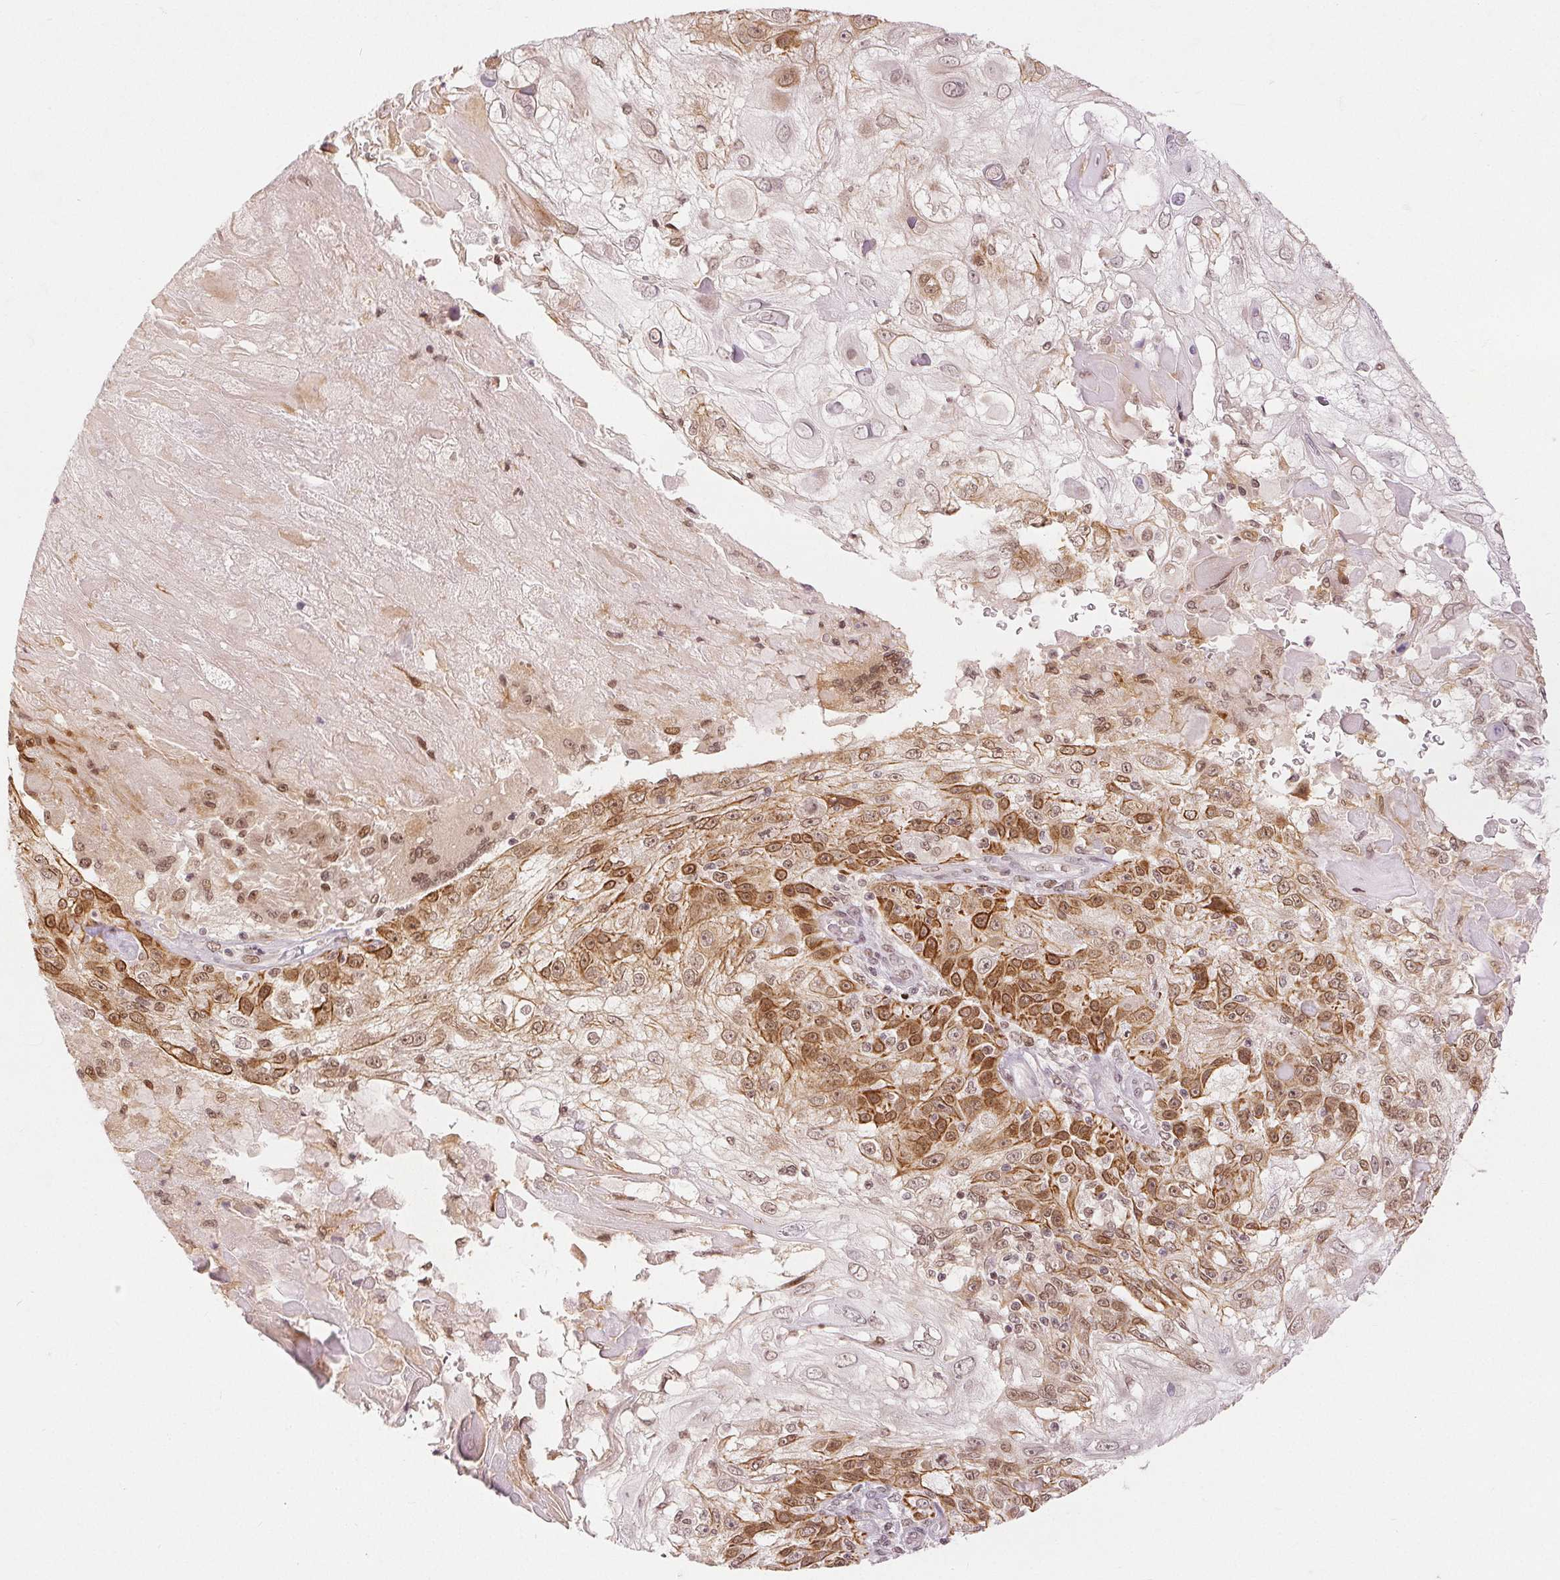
{"staining": {"intensity": "moderate", "quantity": ">75%", "location": "nuclear"}, "tissue": "skin cancer", "cell_type": "Tumor cells", "image_type": "cancer", "snomed": [{"axis": "morphology", "description": "Normal tissue, NOS"}, {"axis": "morphology", "description": "Squamous cell carcinoma, NOS"}, {"axis": "topography", "description": "Skin"}], "caption": "Immunohistochemical staining of human skin cancer (squamous cell carcinoma) displays medium levels of moderate nuclear protein staining in approximately >75% of tumor cells.", "gene": "DEK", "patient": {"sex": "female", "age": 83}}